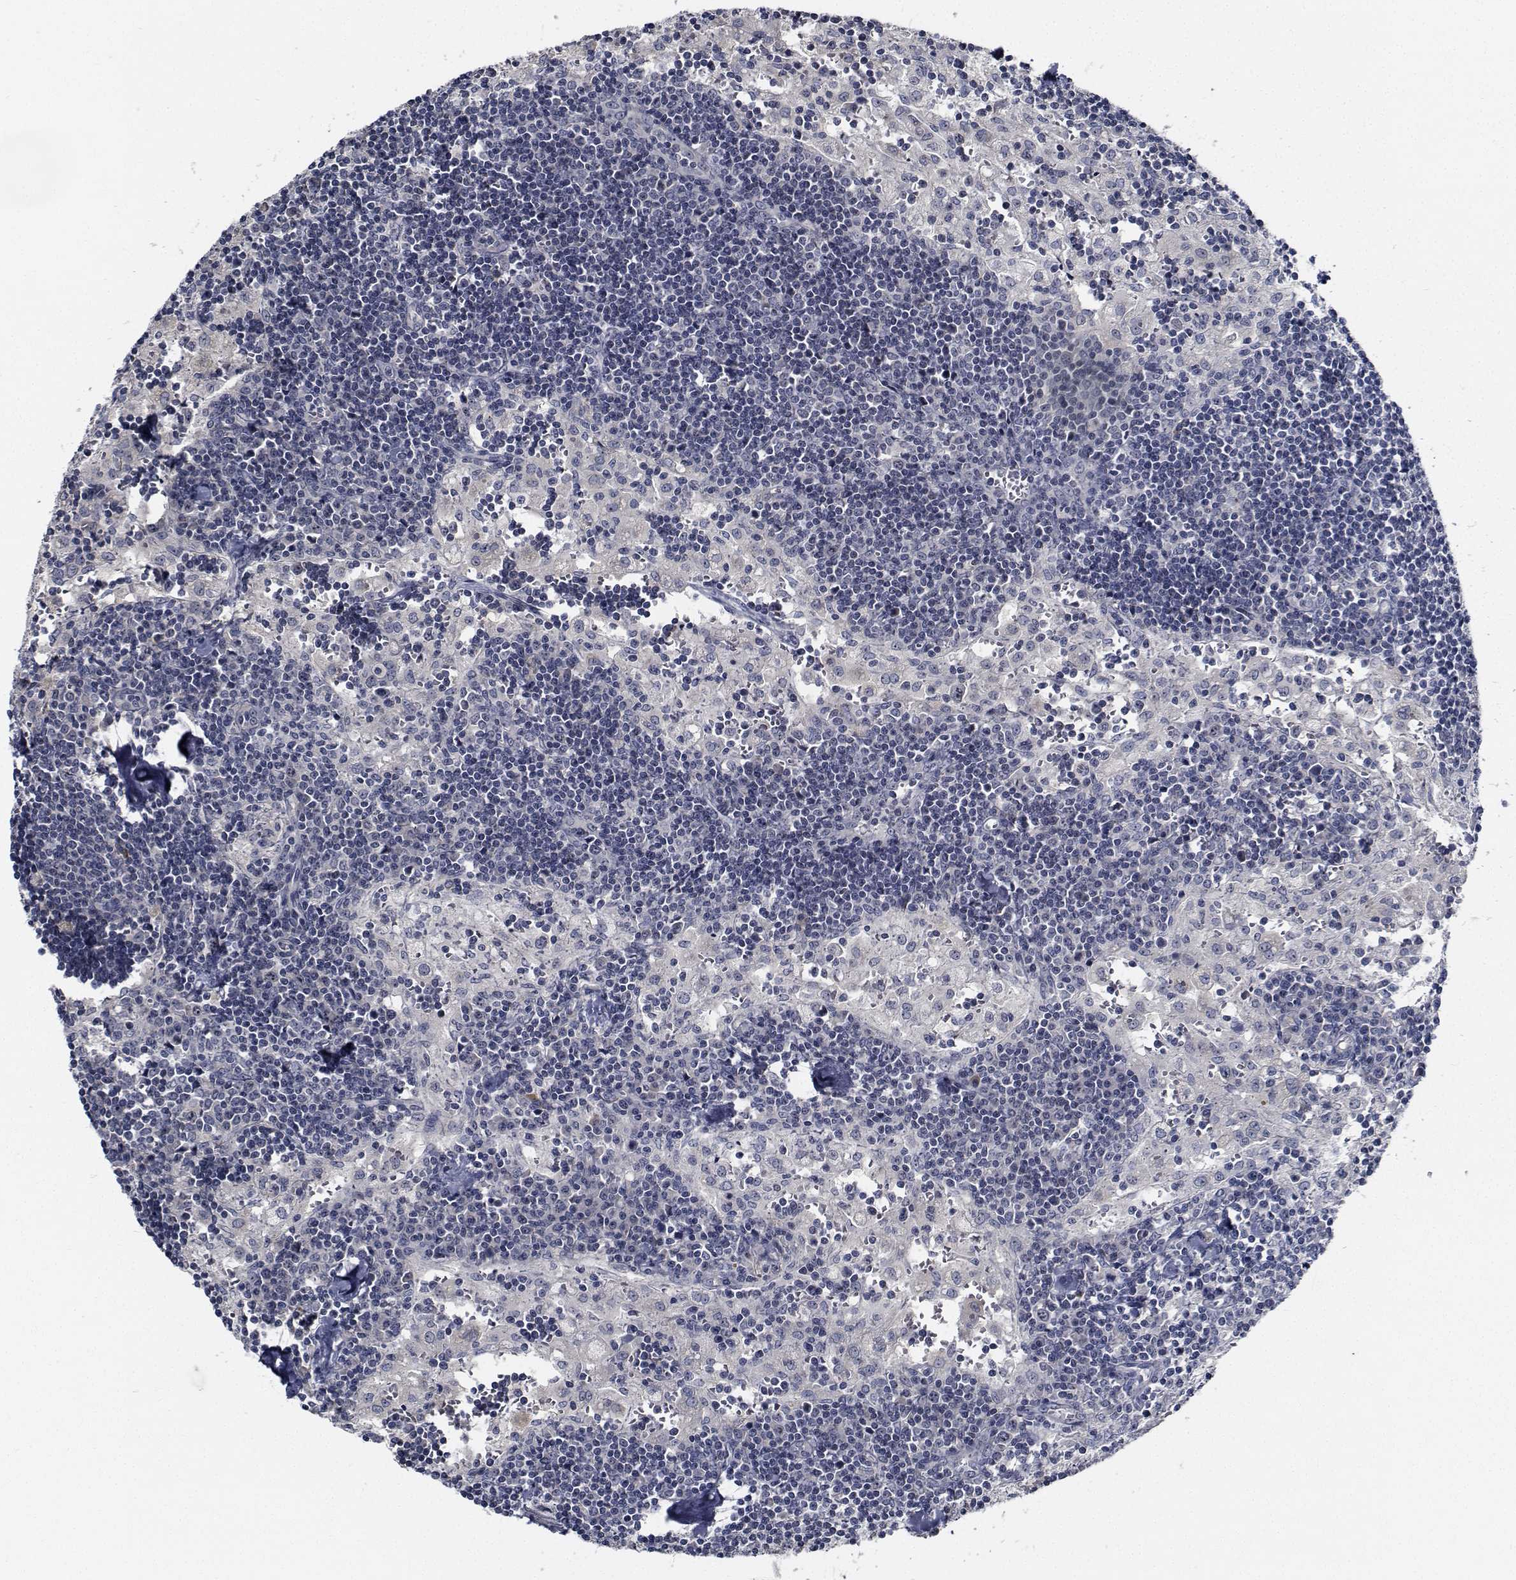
{"staining": {"intensity": "moderate", "quantity": "25%-75%", "location": "nuclear"}, "tissue": "lymph node", "cell_type": "Germinal center cells", "image_type": "normal", "snomed": [{"axis": "morphology", "description": "Normal tissue, NOS"}, {"axis": "topography", "description": "Lymph node"}], "caption": "DAB immunohistochemical staining of normal human lymph node shows moderate nuclear protein expression in about 25%-75% of germinal center cells. (brown staining indicates protein expression, while blue staining denotes nuclei).", "gene": "NVL", "patient": {"sex": "male", "age": 55}}